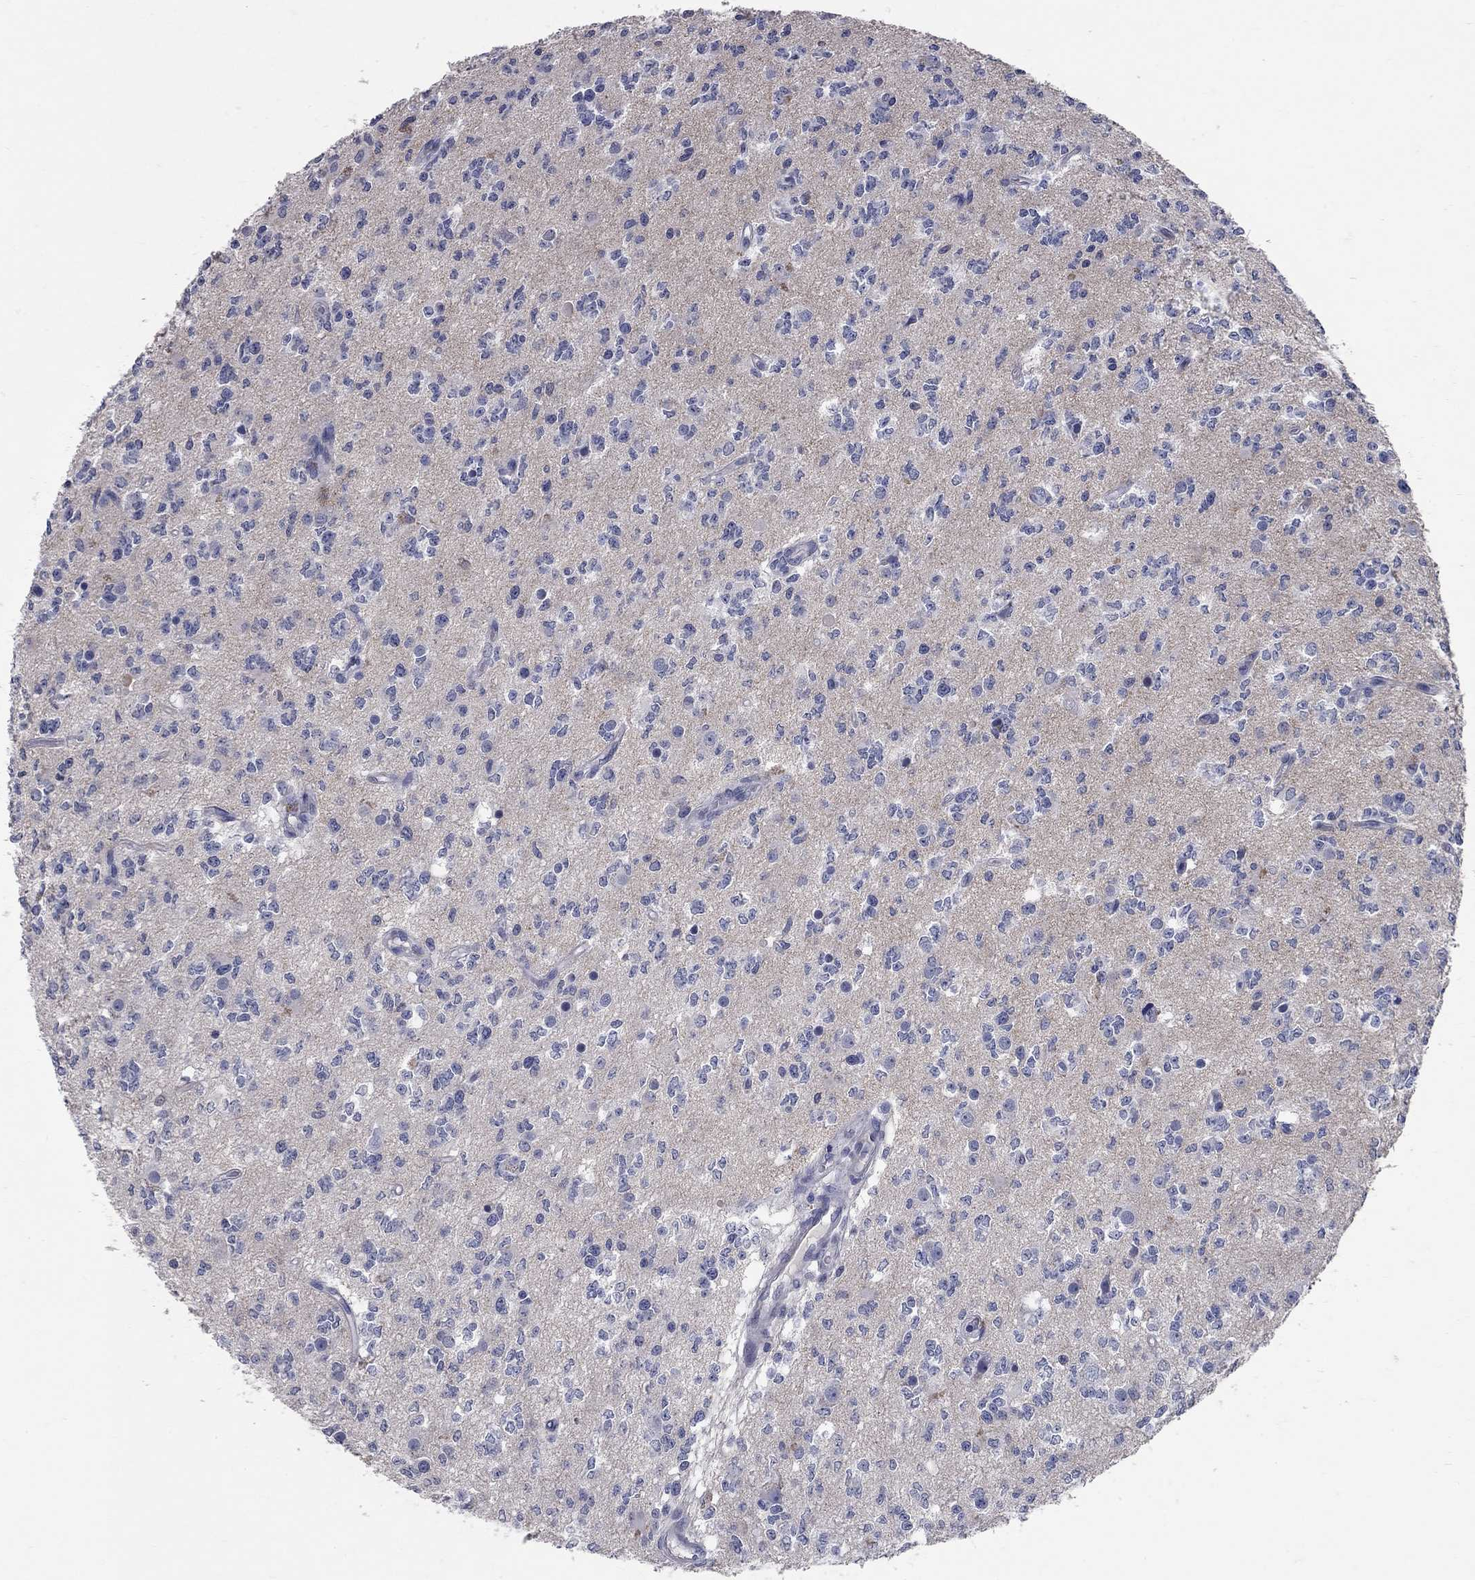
{"staining": {"intensity": "negative", "quantity": "none", "location": "none"}, "tissue": "glioma", "cell_type": "Tumor cells", "image_type": "cancer", "snomed": [{"axis": "morphology", "description": "Glioma, malignant, Low grade"}, {"axis": "topography", "description": "Brain"}], "caption": "Immunohistochemistry photomicrograph of neoplastic tissue: glioma stained with DAB (3,3'-diaminobenzidine) exhibits no significant protein expression in tumor cells.", "gene": "SYT12", "patient": {"sex": "female", "age": 45}}